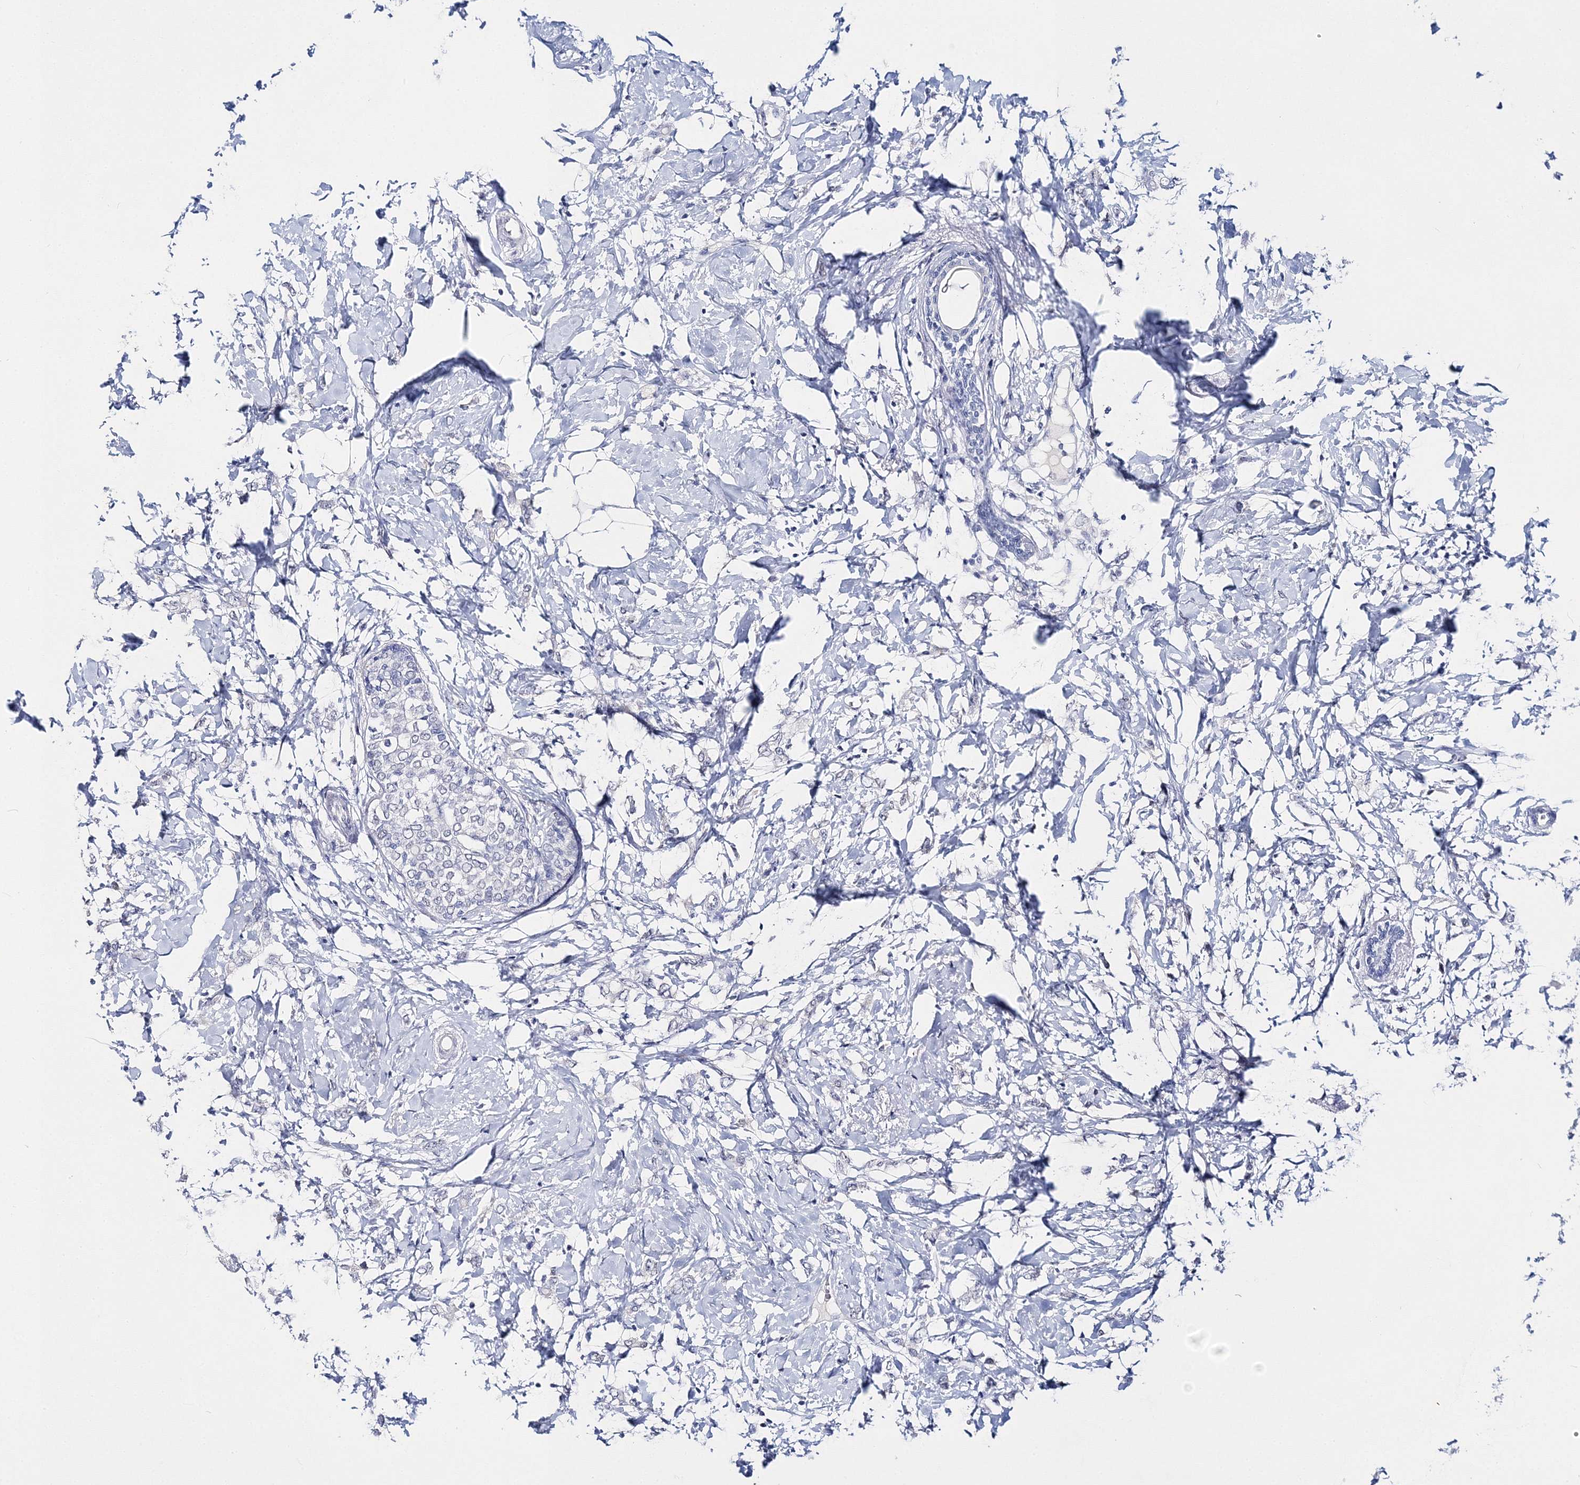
{"staining": {"intensity": "negative", "quantity": "none", "location": "none"}, "tissue": "breast cancer", "cell_type": "Tumor cells", "image_type": "cancer", "snomed": [{"axis": "morphology", "description": "Normal tissue, NOS"}, {"axis": "morphology", "description": "Lobular carcinoma"}, {"axis": "topography", "description": "Breast"}], "caption": "Protein analysis of breast cancer (lobular carcinoma) exhibits no significant positivity in tumor cells. (DAB immunohistochemistry, high magnification).", "gene": "MYOZ2", "patient": {"sex": "female", "age": 47}}